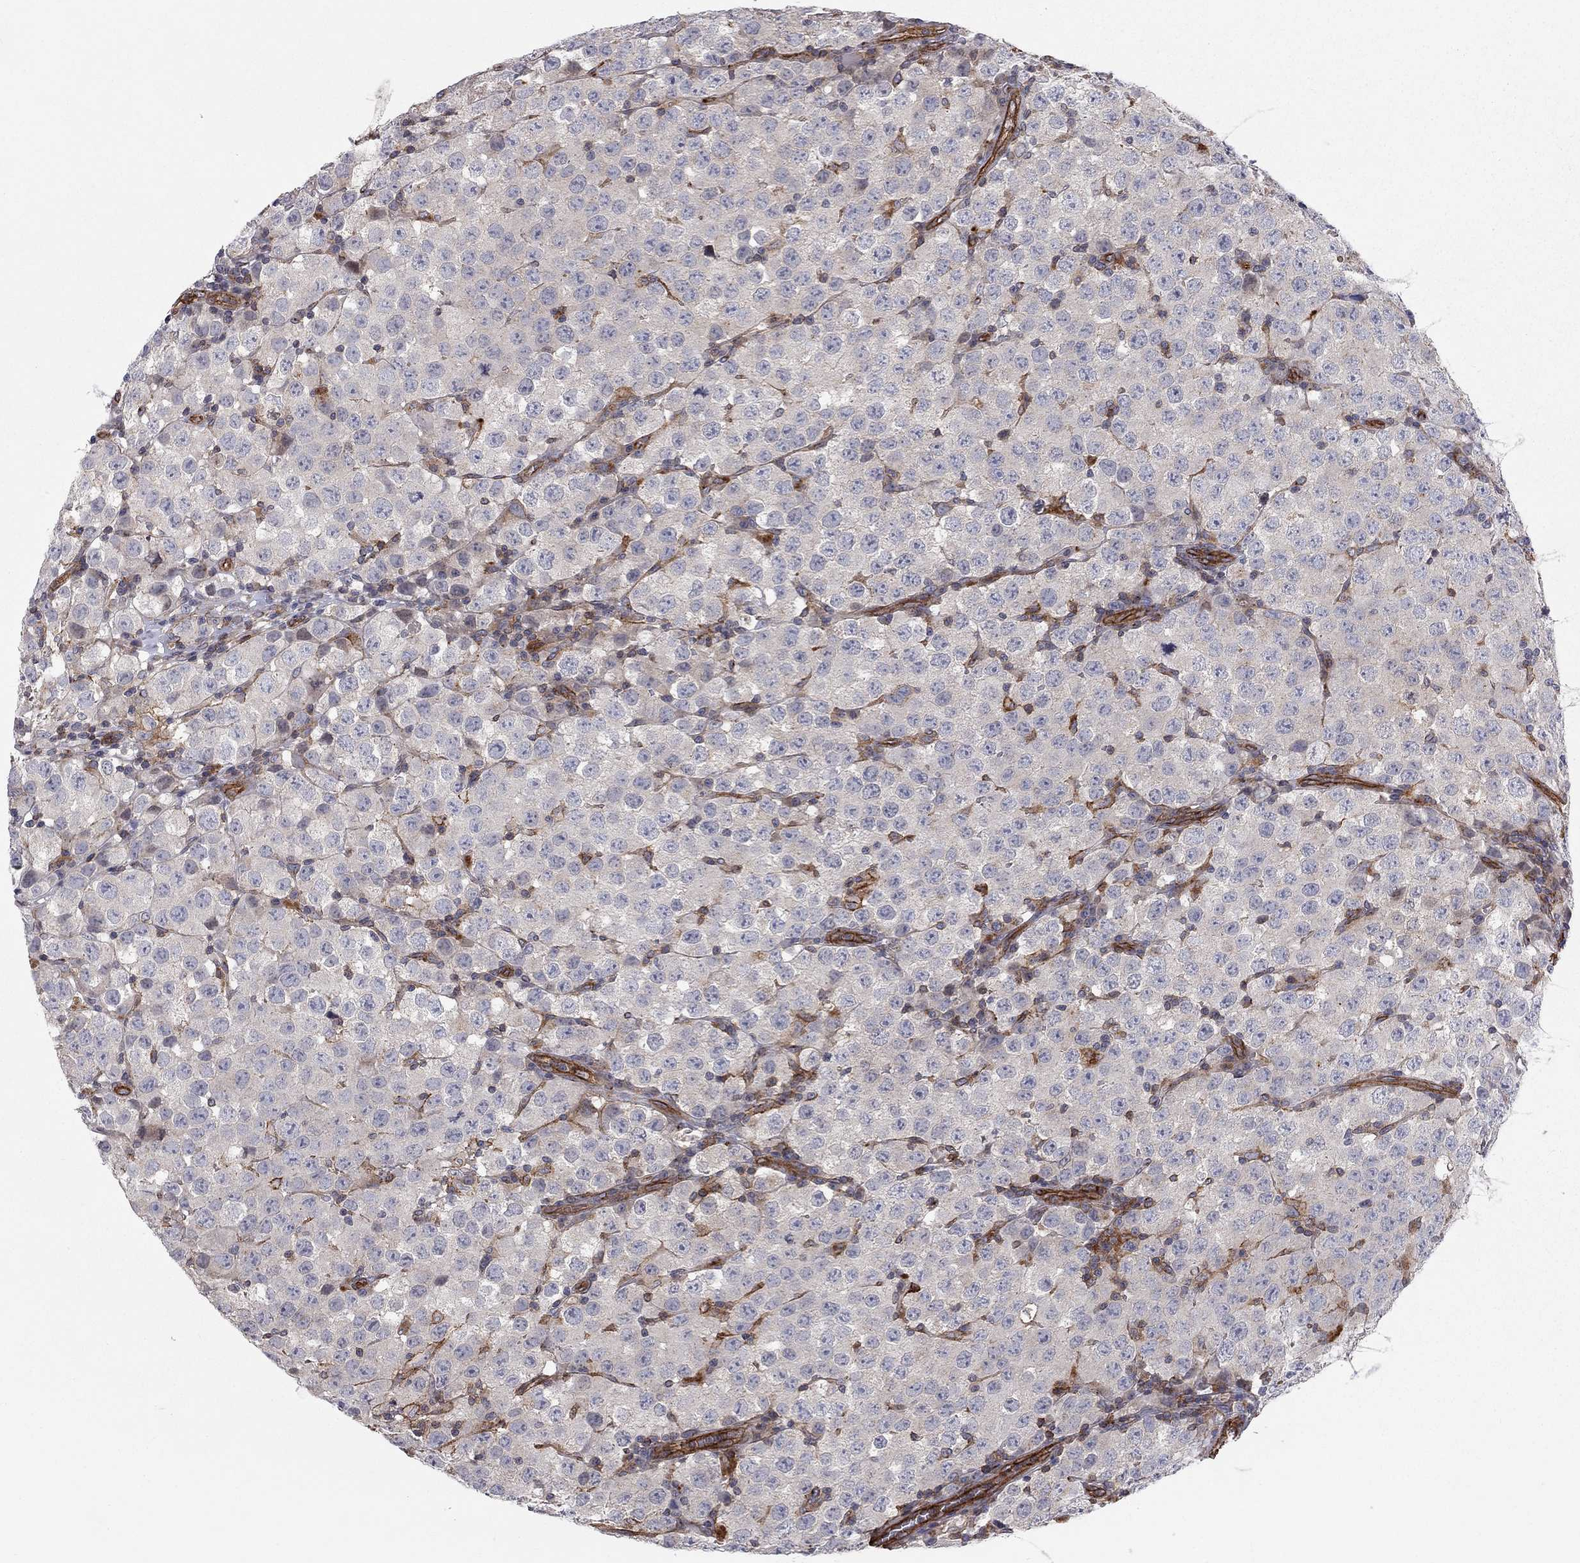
{"staining": {"intensity": "moderate", "quantity": "<25%", "location": "cytoplasmic/membranous"}, "tissue": "testis cancer", "cell_type": "Tumor cells", "image_type": "cancer", "snomed": [{"axis": "morphology", "description": "Seminoma, NOS"}, {"axis": "topography", "description": "Testis"}], "caption": "Immunohistochemical staining of seminoma (testis) reveals low levels of moderate cytoplasmic/membranous staining in approximately <25% of tumor cells.", "gene": "RASEF", "patient": {"sex": "male", "age": 34}}